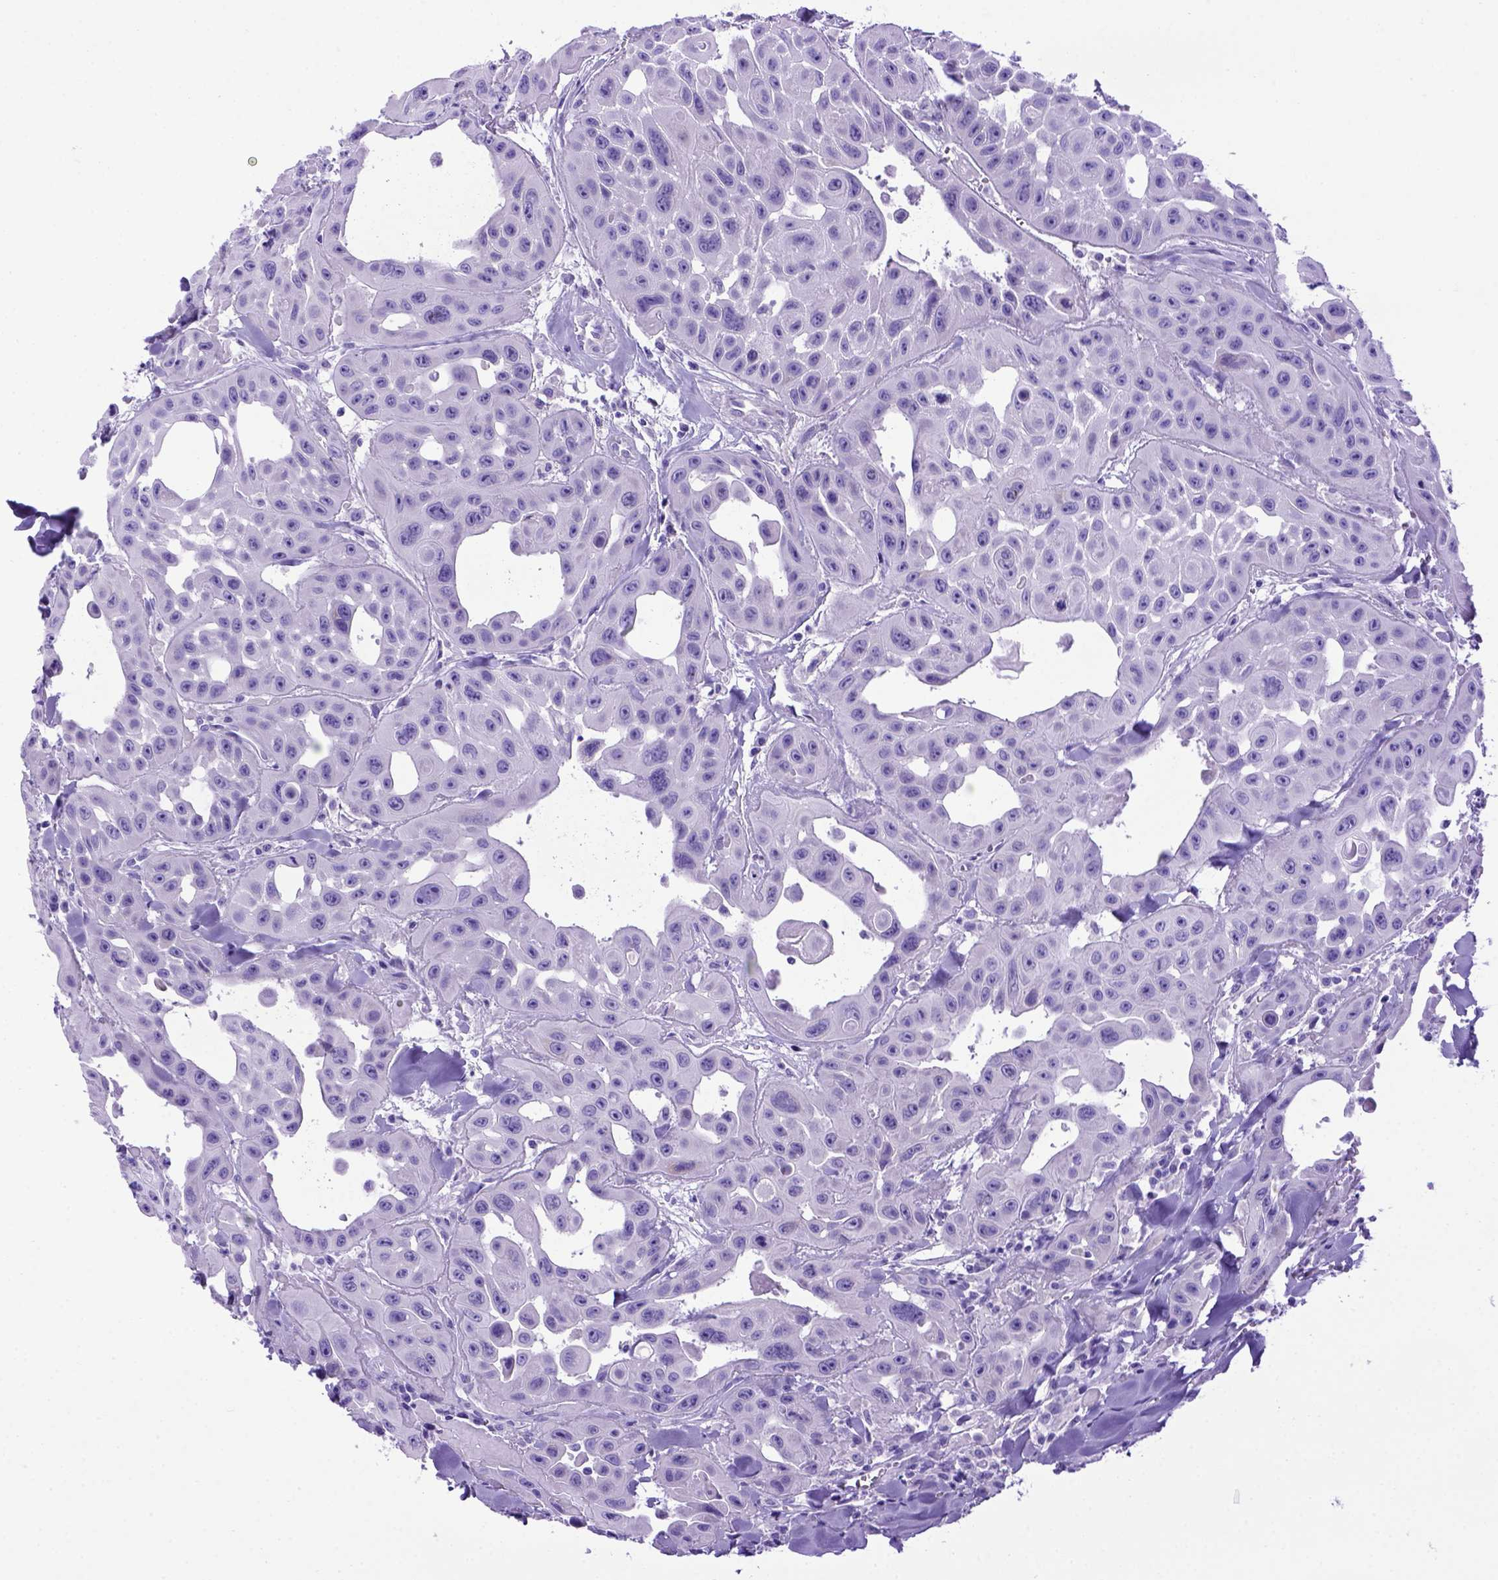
{"staining": {"intensity": "negative", "quantity": "none", "location": "none"}, "tissue": "head and neck cancer", "cell_type": "Tumor cells", "image_type": "cancer", "snomed": [{"axis": "morphology", "description": "Adenocarcinoma, NOS"}, {"axis": "topography", "description": "Head-Neck"}], "caption": "High magnification brightfield microscopy of adenocarcinoma (head and neck) stained with DAB (brown) and counterstained with hematoxylin (blue): tumor cells show no significant expression. Nuclei are stained in blue.", "gene": "MEOX2", "patient": {"sex": "male", "age": 73}}